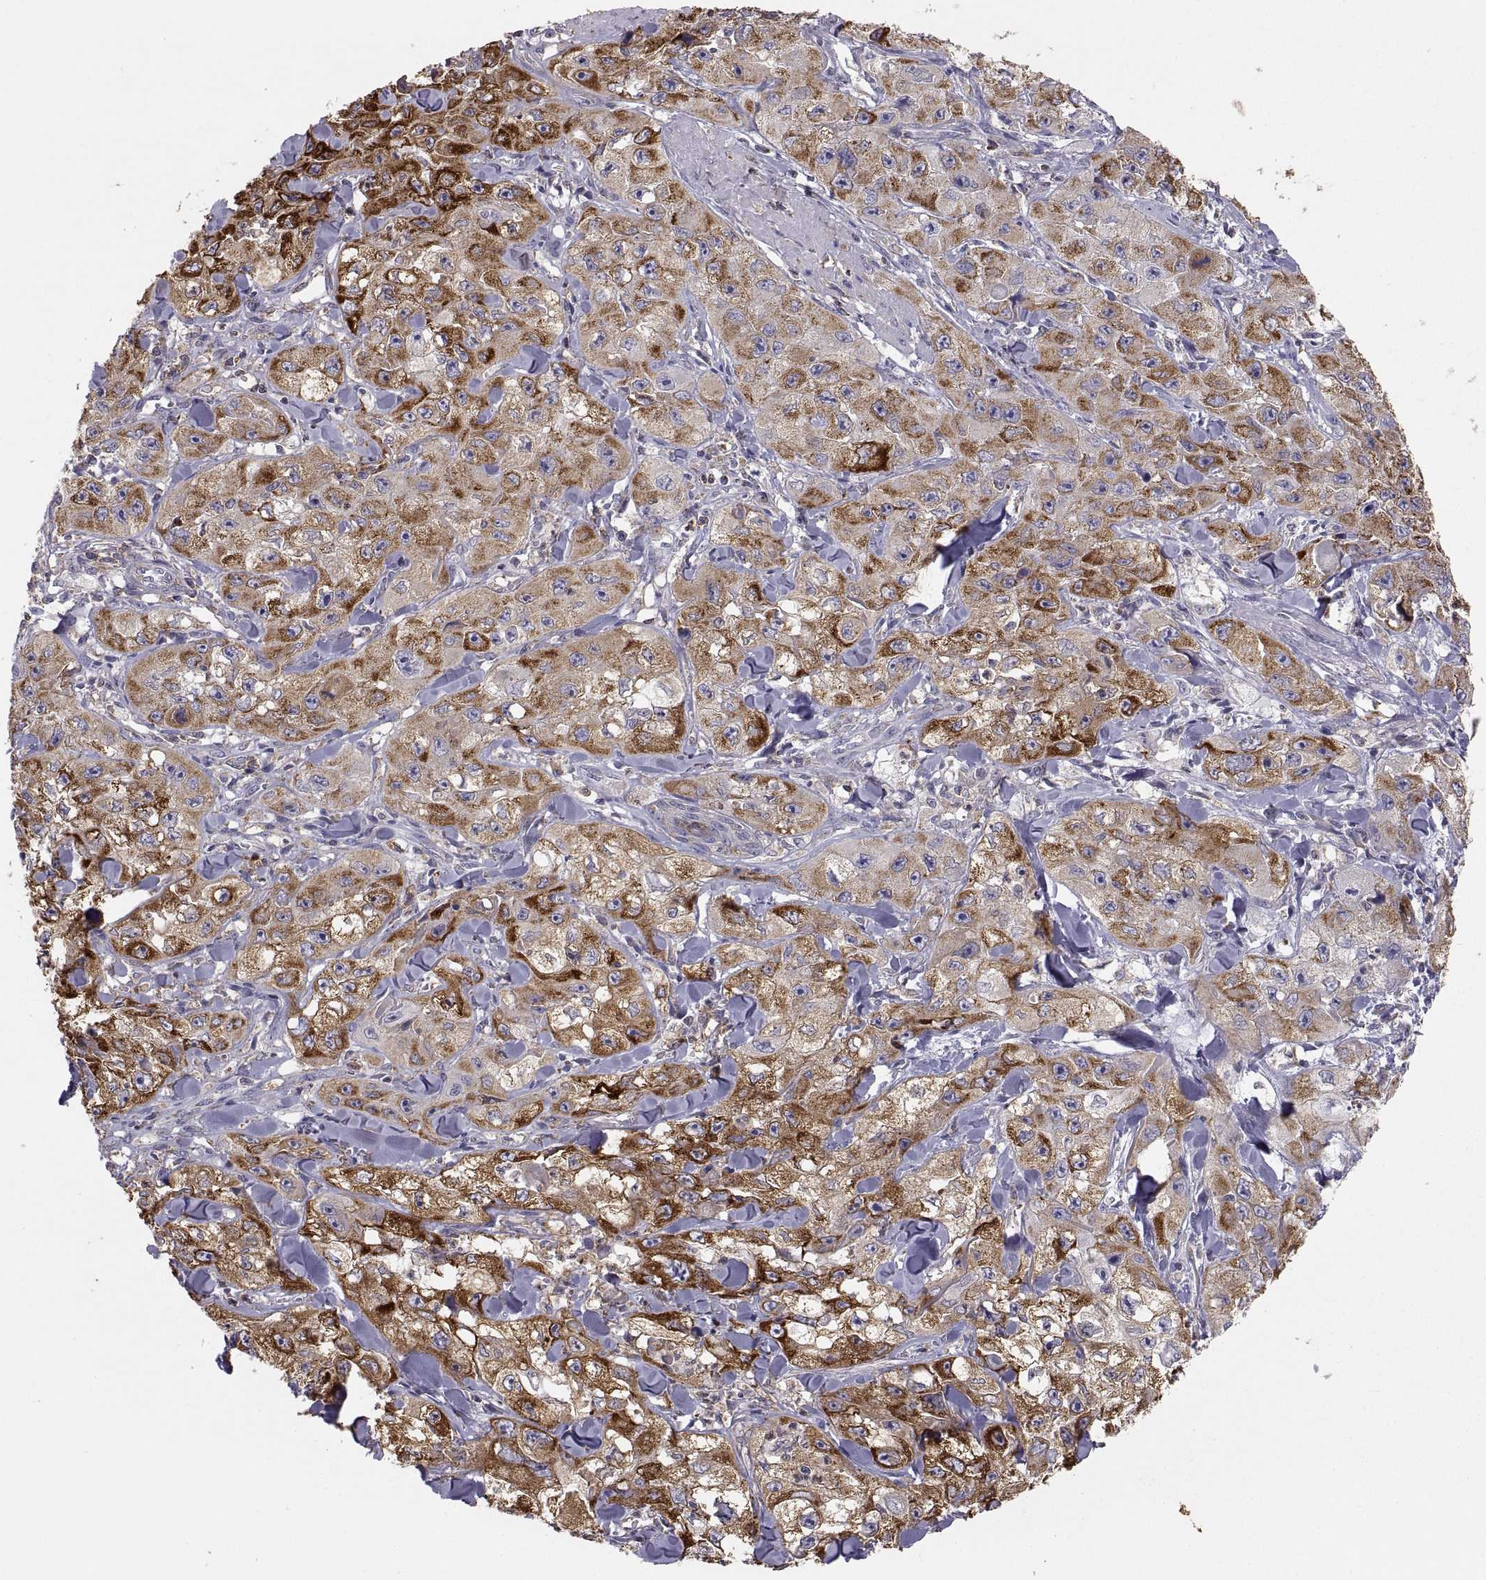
{"staining": {"intensity": "moderate", "quantity": ">75%", "location": "cytoplasmic/membranous"}, "tissue": "skin cancer", "cell_type": "Tumor cells", "image_type": "cancer", "snomed": [{"axis": "morphology", "description": "Squamous cell carcinoma, NOS"}, {"axis": "topography", "description": "Skin"}, {"axis": "topography", "description": "Subcutis"}], "caption": "Immunohistochemical staining of skin squamous cell carcinoma displays medium levels of moderate cytoplasmic/membranous protein expression in about >75% of tumor cells.", "gene": "ERO1A", "patient": {"sex": "male", "age": 73}}